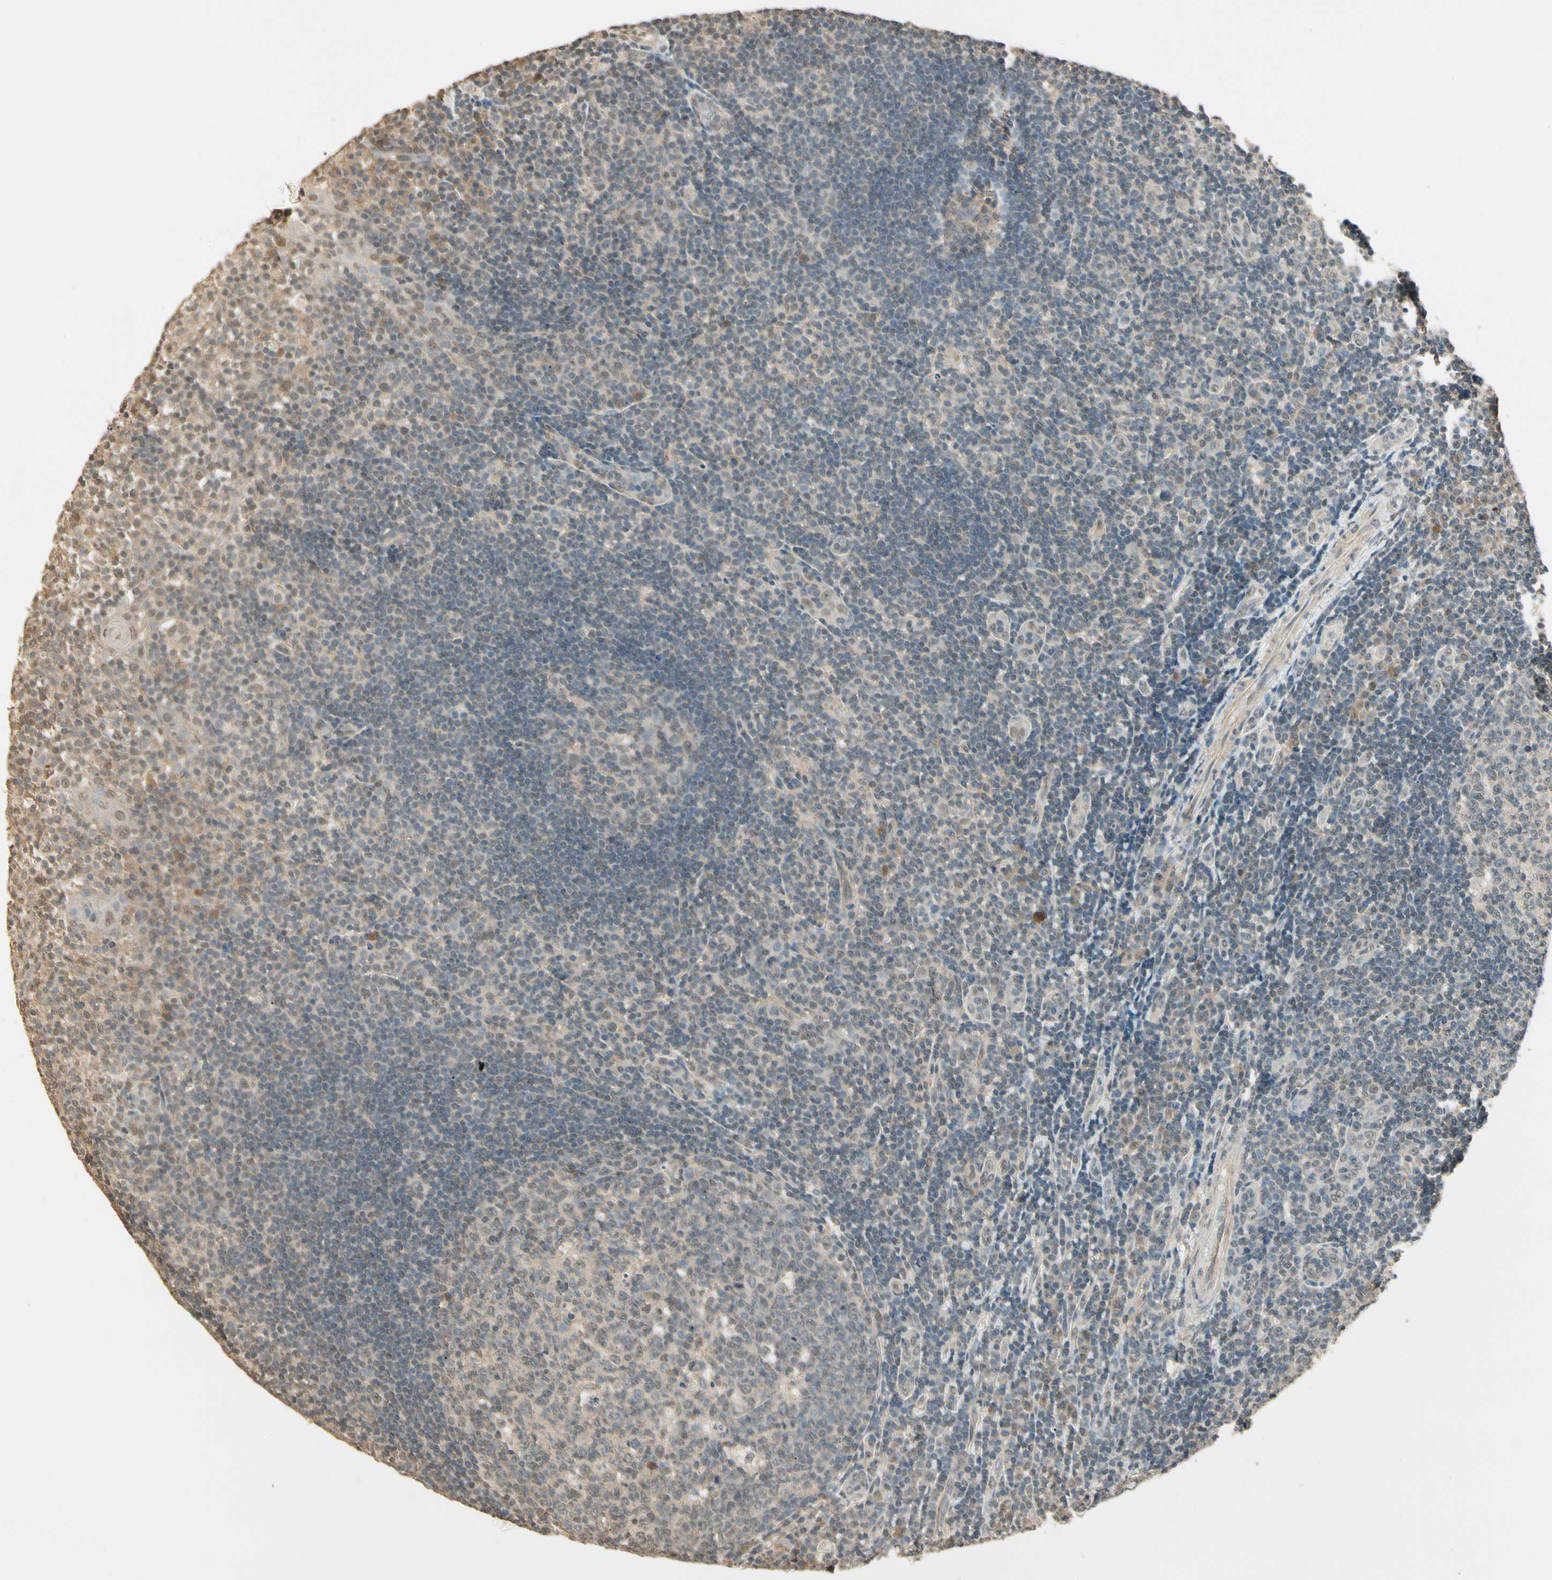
{"staining": {"intensity": "weak", "quantity": "<25%", "location": "cytoplasmic/membranous"}, "tissue": "tonsil", "cell_type": "Germinal center cells", "image_type": "normal", "snomed": [{"axis": "morphology", "description": "Normal tissue, NOS"}, {"axis": "topography", "description": "Tonsil"}], "caption": "Tonsil stained for a protein using immunohistochemistry shows no positivity germinal center cells.", "gene": "SGCA", "patient": {"sex": "female", "age": 40}}